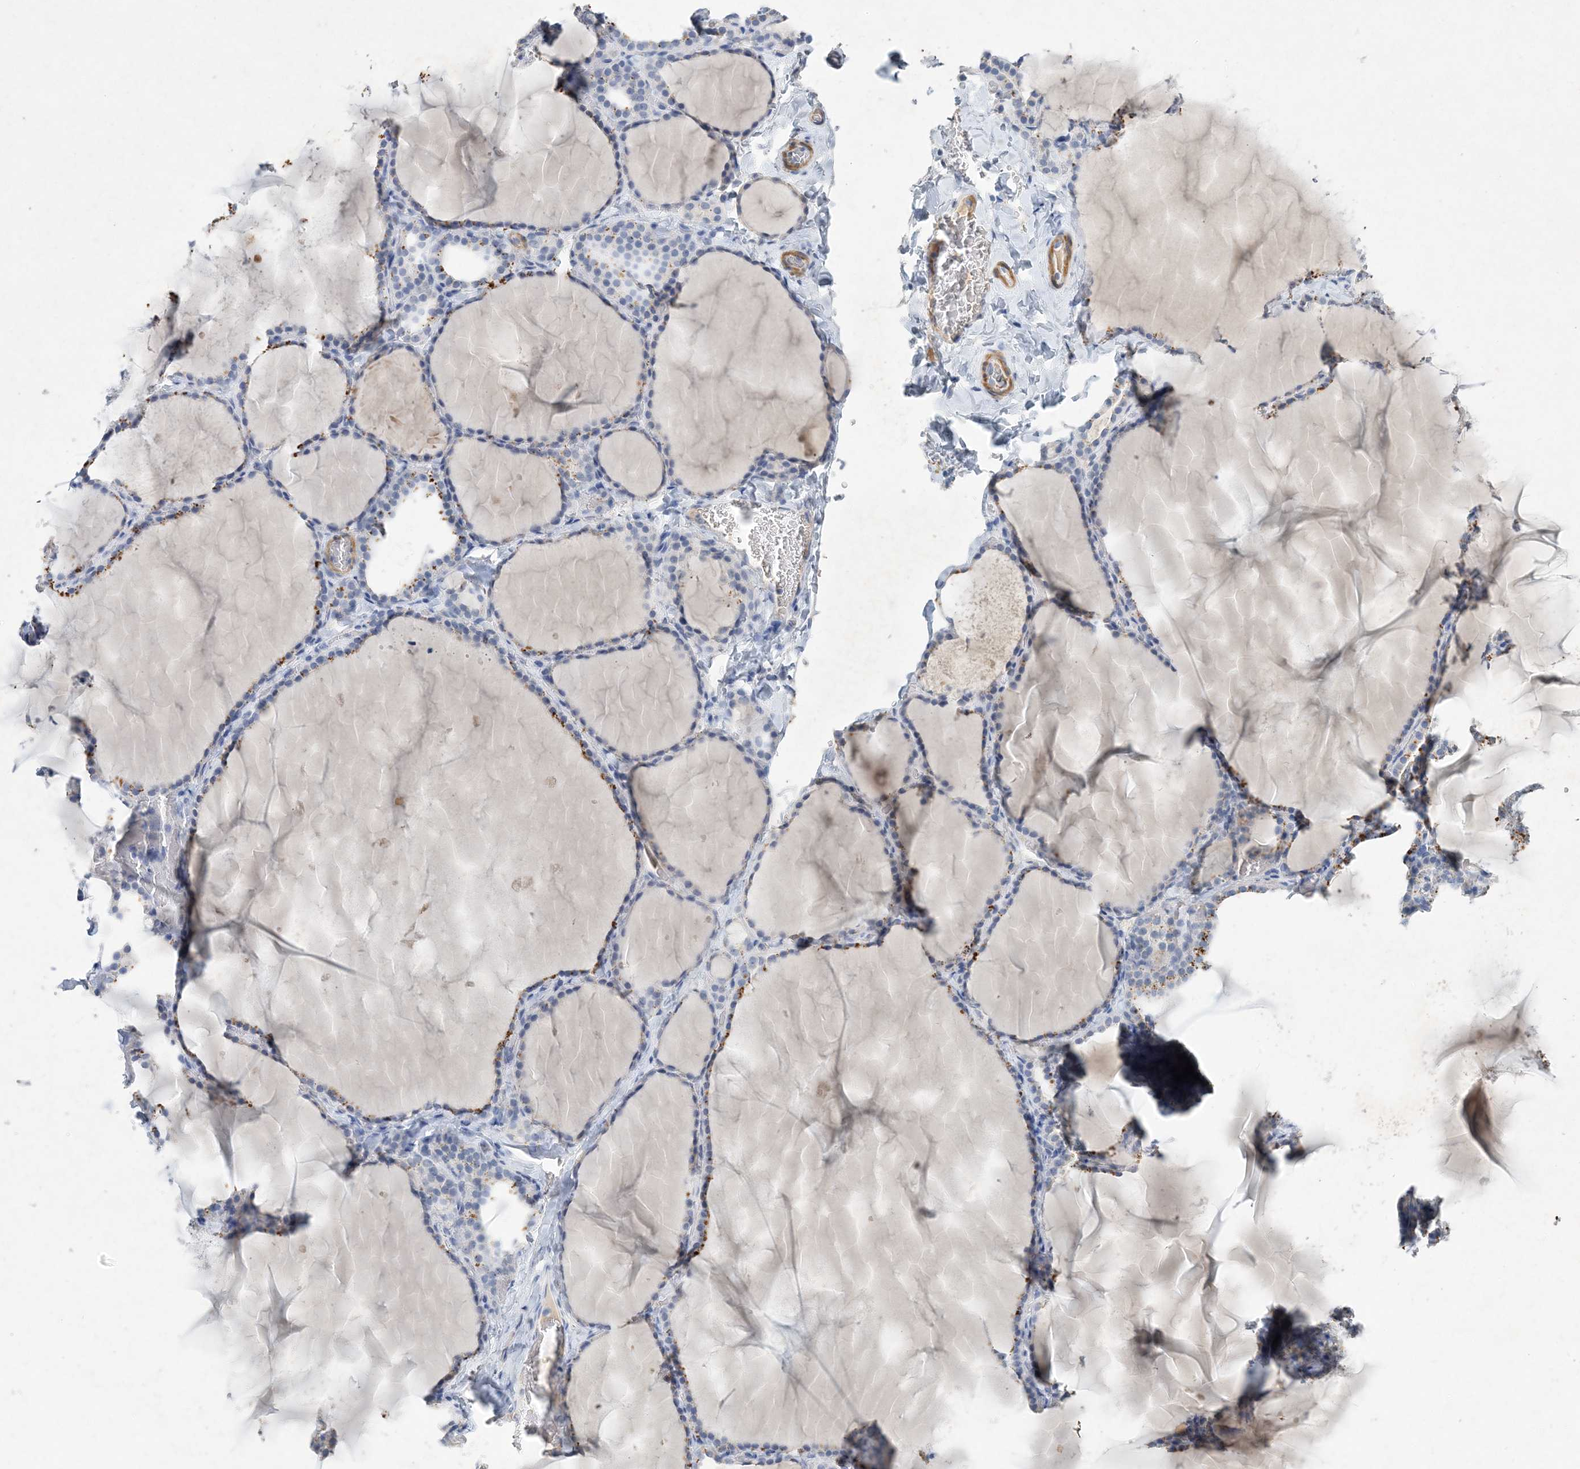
{"staining": {"intensity": "moderate", "quantity": "<25%", "location": "cytoplasmic/membranous"}, "tissue": "thyroid gland", "cell_type": "Glandular cells", "image_type": "normal", "snomed": [{"axis": "morphology", "description": "Normal tissue, NOS"}, {"axis": "topography", "description": "Thyroid gland"}], "caption": "Immunohistochemistry (IHC) (DAB (3,3'-diaminobenzidine)) staining of unremarkable thyroid gland exhibits moderate cytoplasmic/membranous protein staining in about <25% of glandular cells.", "gene": "C11orf58", "patient": {"sex": "female", "age": 22}}